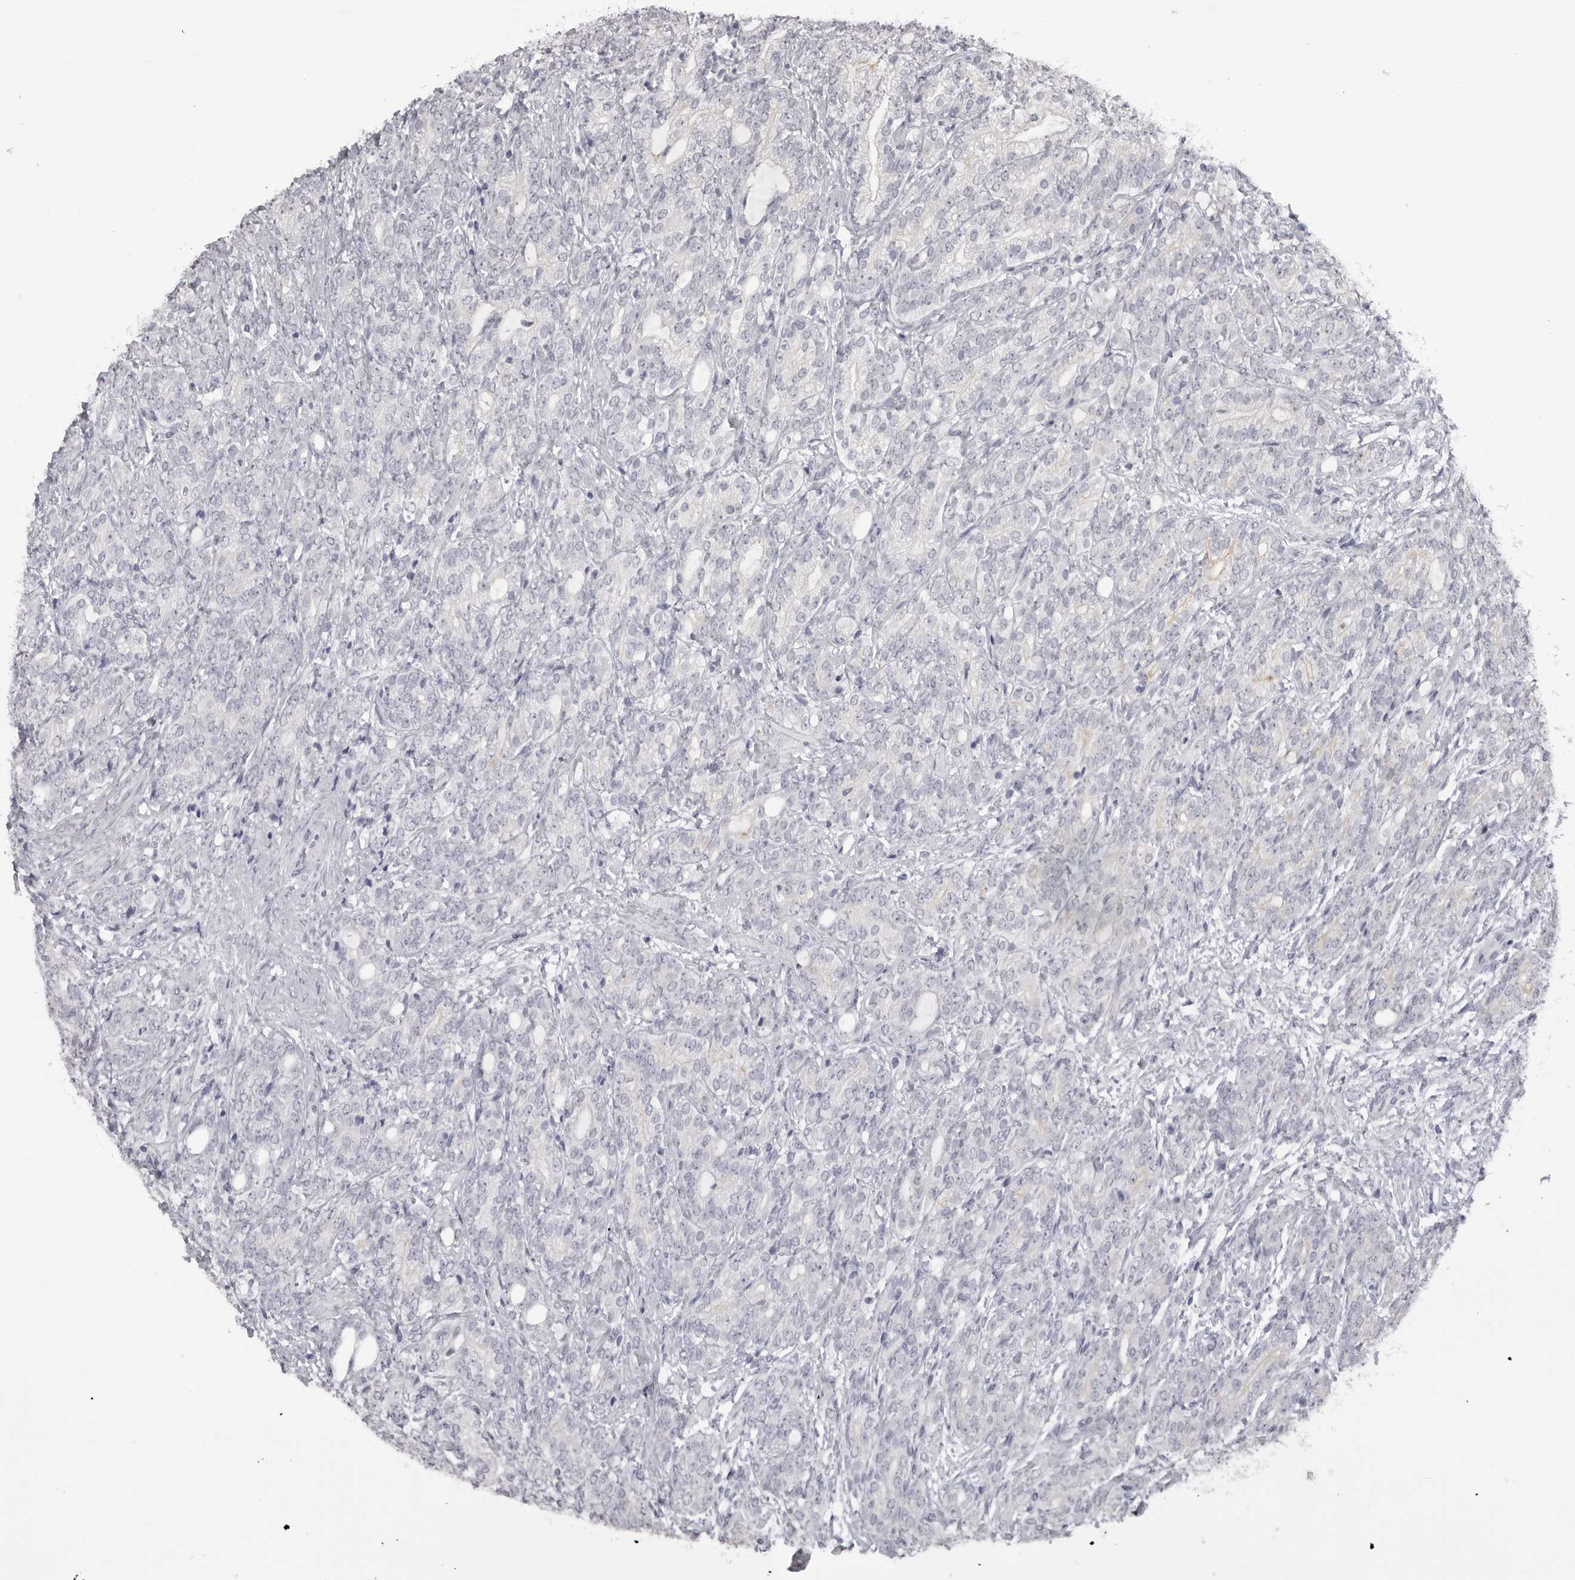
{"staining": {"intensity": "negative", "quantity": "none", "location": "none"}, "tissue": "prostate cancer", "cell_type": "Tumor cells", "image_type": "cancer", "snomed": [{"axis": "morphology", "description": "Adenocarcinoma, High grade"}, {"axis": "topography", "description": "Prostate"}], "caption": "A histopathology image of prostate adenocarcinoma (high-grade) stained for a protein displays no brown staining in tumor cells.", "gene": "GPN2", "patient": {"sex": "male", "age": 57}}